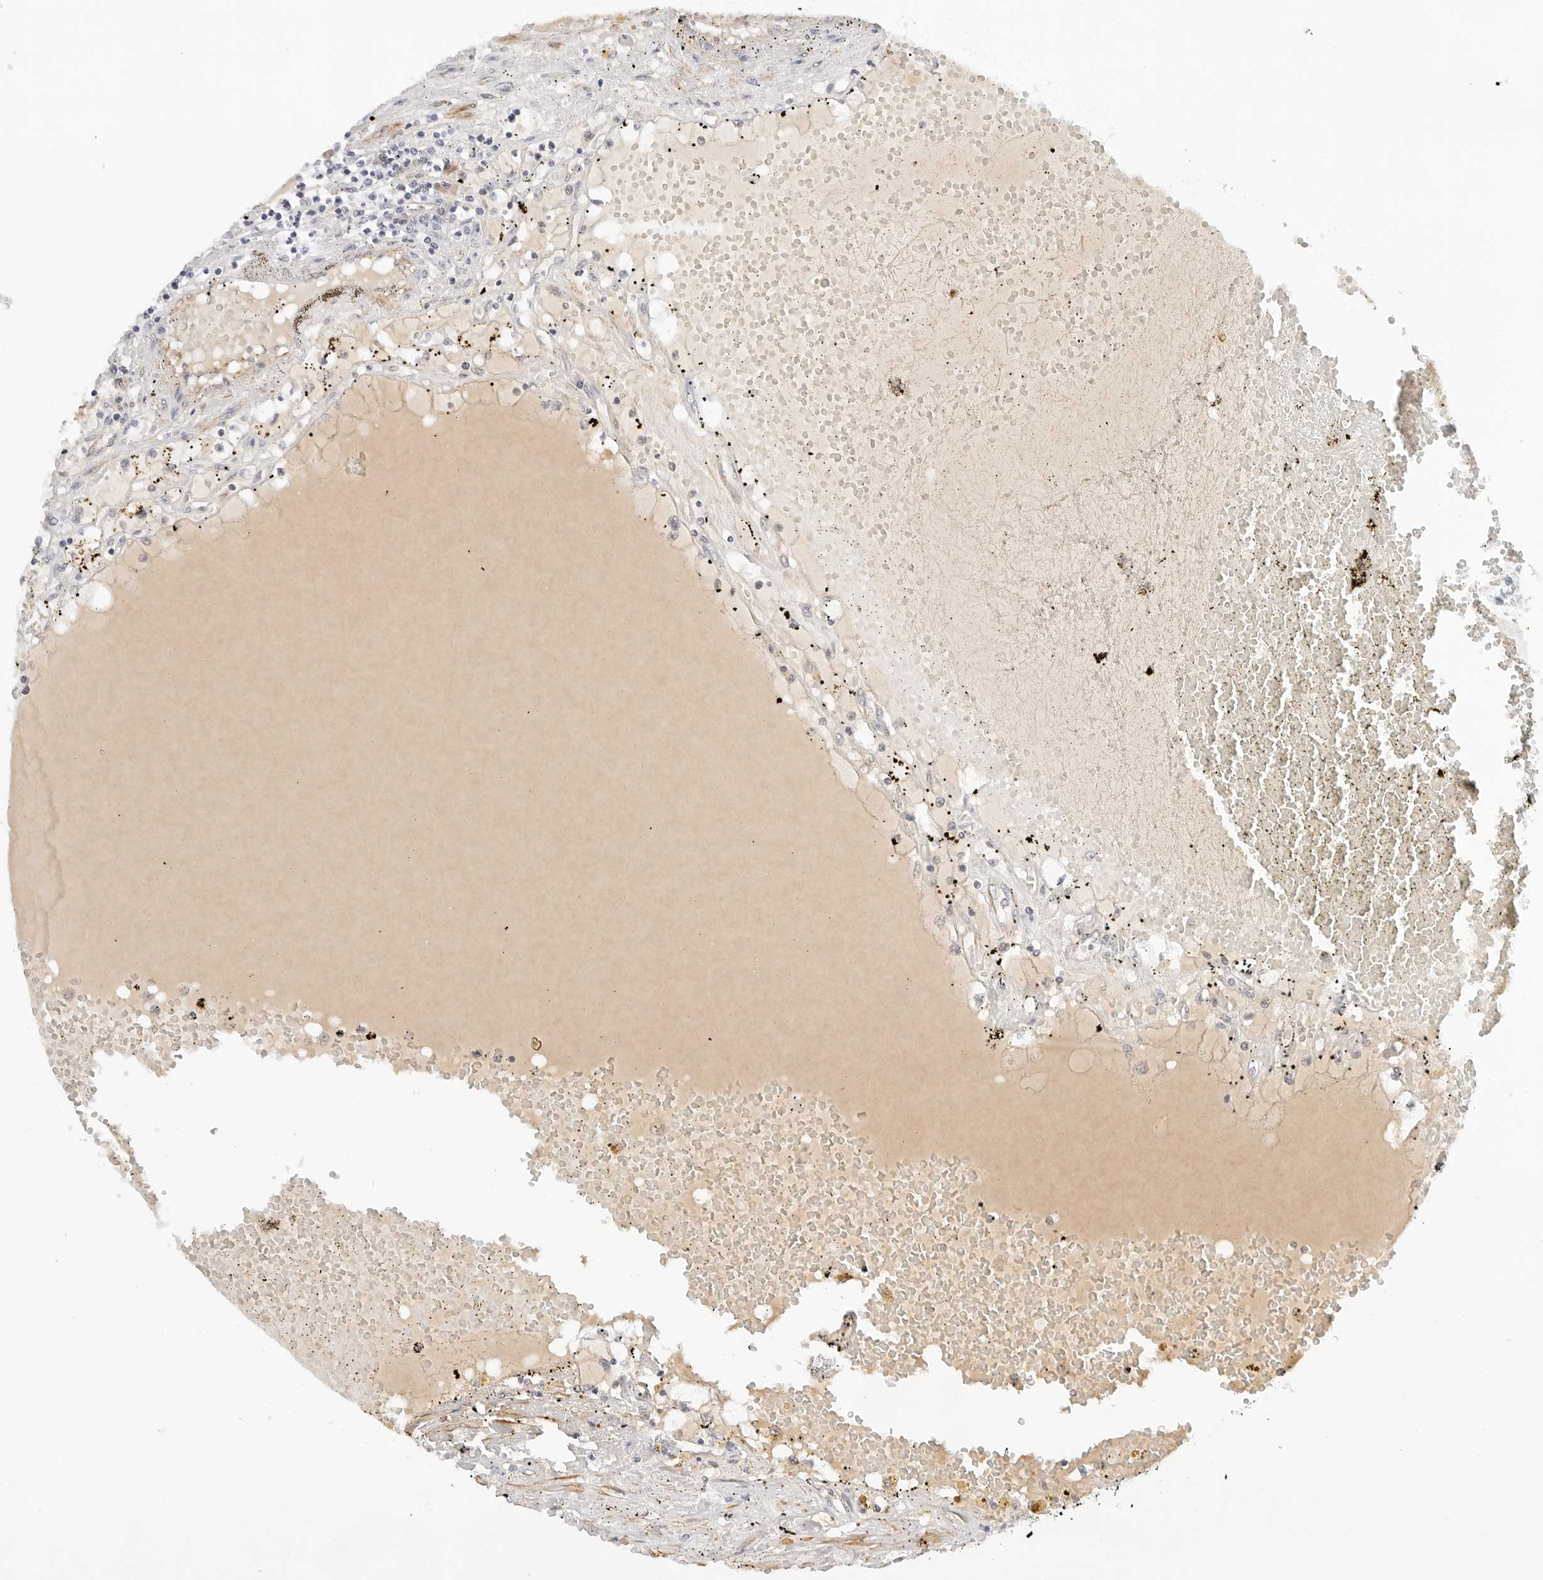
{"staining": {"intensity": "negative", "quantity": "none", "location": "none"}, "tissue": "renal cancer", "cell_type": "Tumor cells", "image_type": "cancer", "snomed": [{"axis": "morphology", "description": "Adenocarcinoma, NOS"}, {"axis": "topography", "description": "Kidney"}], "caption": "The histopathology image reveals no significant positivity in tumor cells of renal adenocarcinoma. Nuclei are stained in blue.", "gene": "PKDCC", "patient": {"sex": "male", "age": 56}}